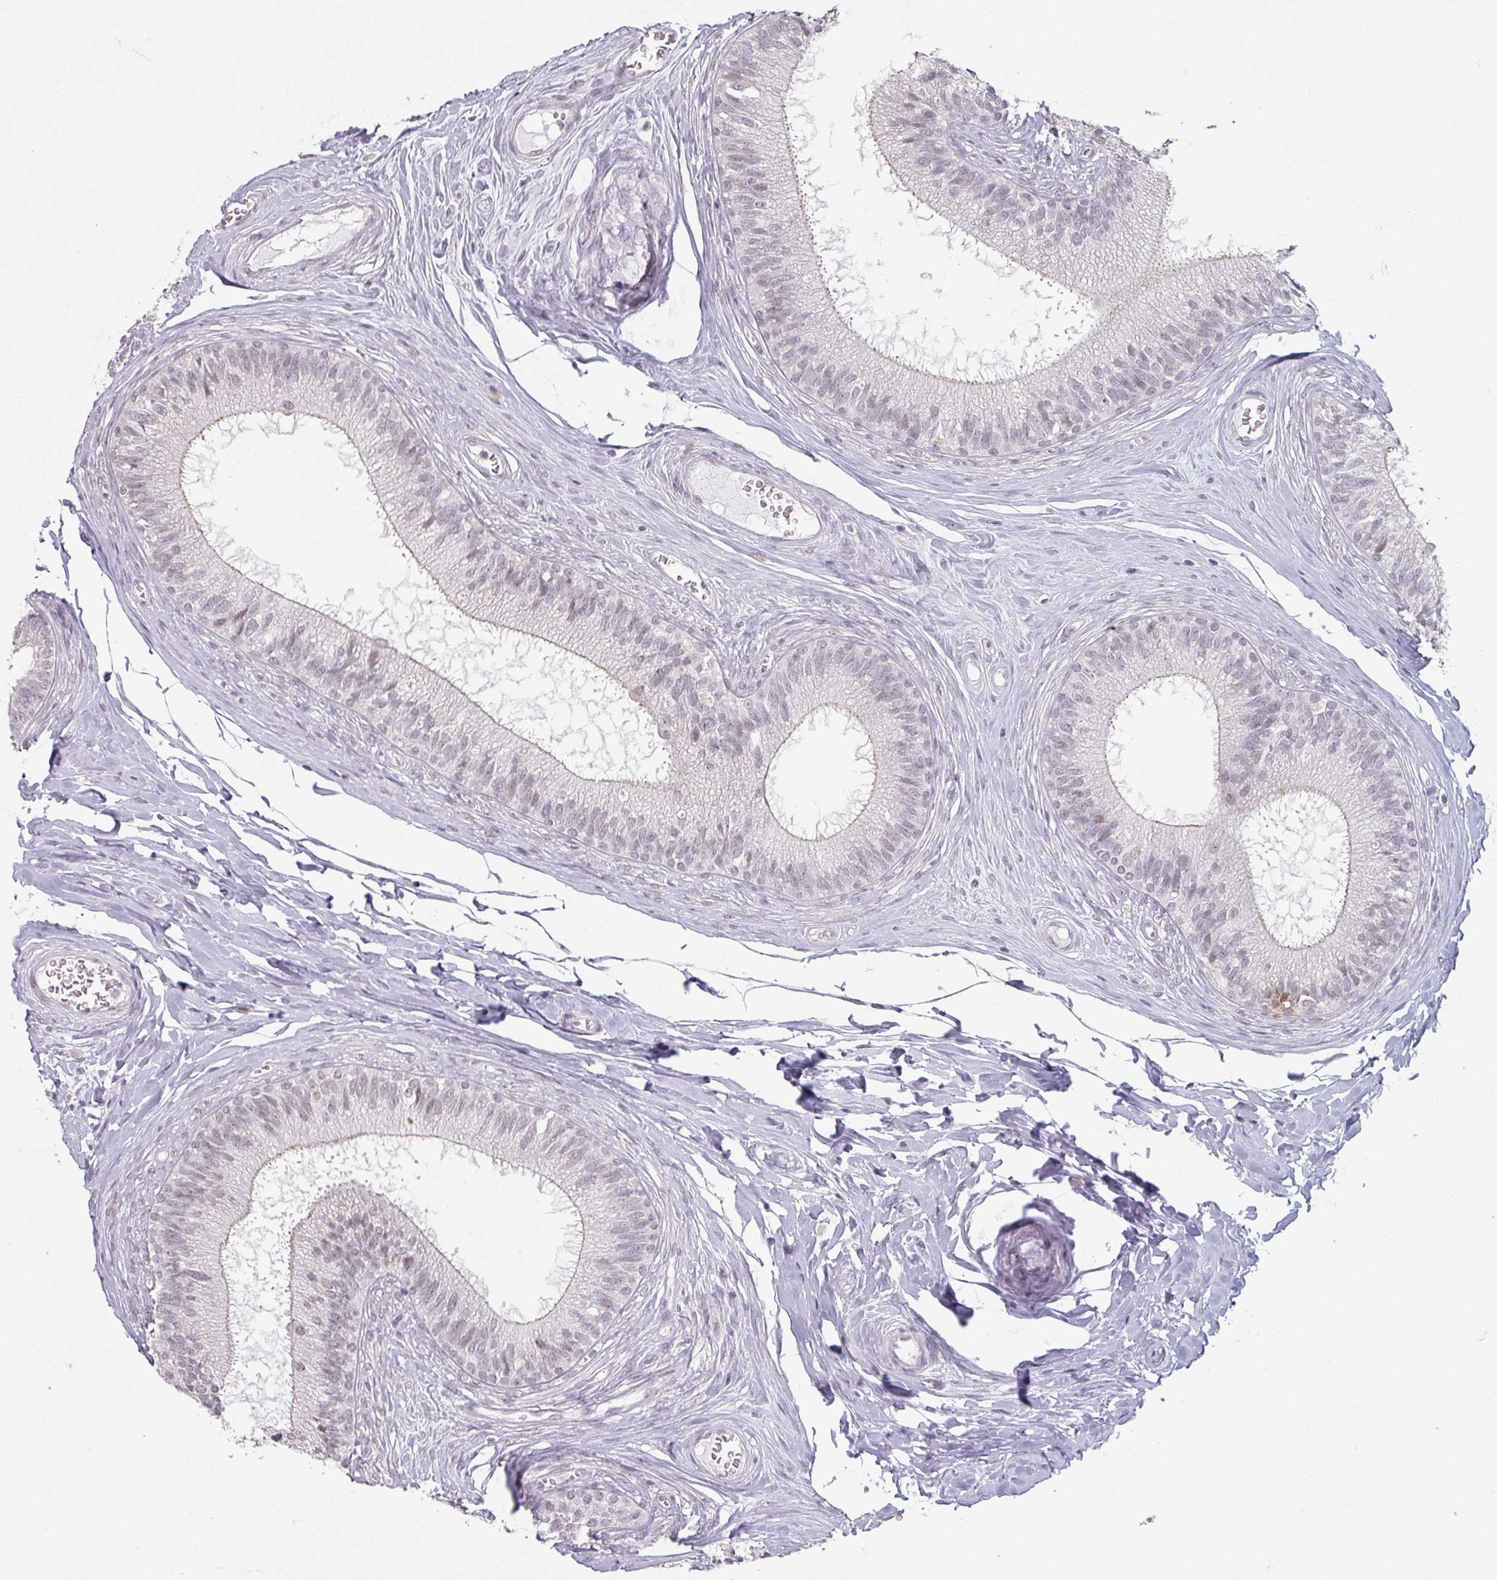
{"staining": {"intensity": "weak", "quantity": "<25%", "location": "nuclear"}, "tissue": "epididymis", "cell_type": "Glandular cells", "image_type": "normal", "snomed": [{"axis": "morphology", "description": "Normal tissue, NOS"}, {"axis": "topography", "description": "Epididymis"}], "caption": "Immunohistochemistry (IHC) of normal epididymis exhibits no positivity in glandular cells.", "gene": "SPRR1A", "patient": {"sex": "male", "age": 33}}